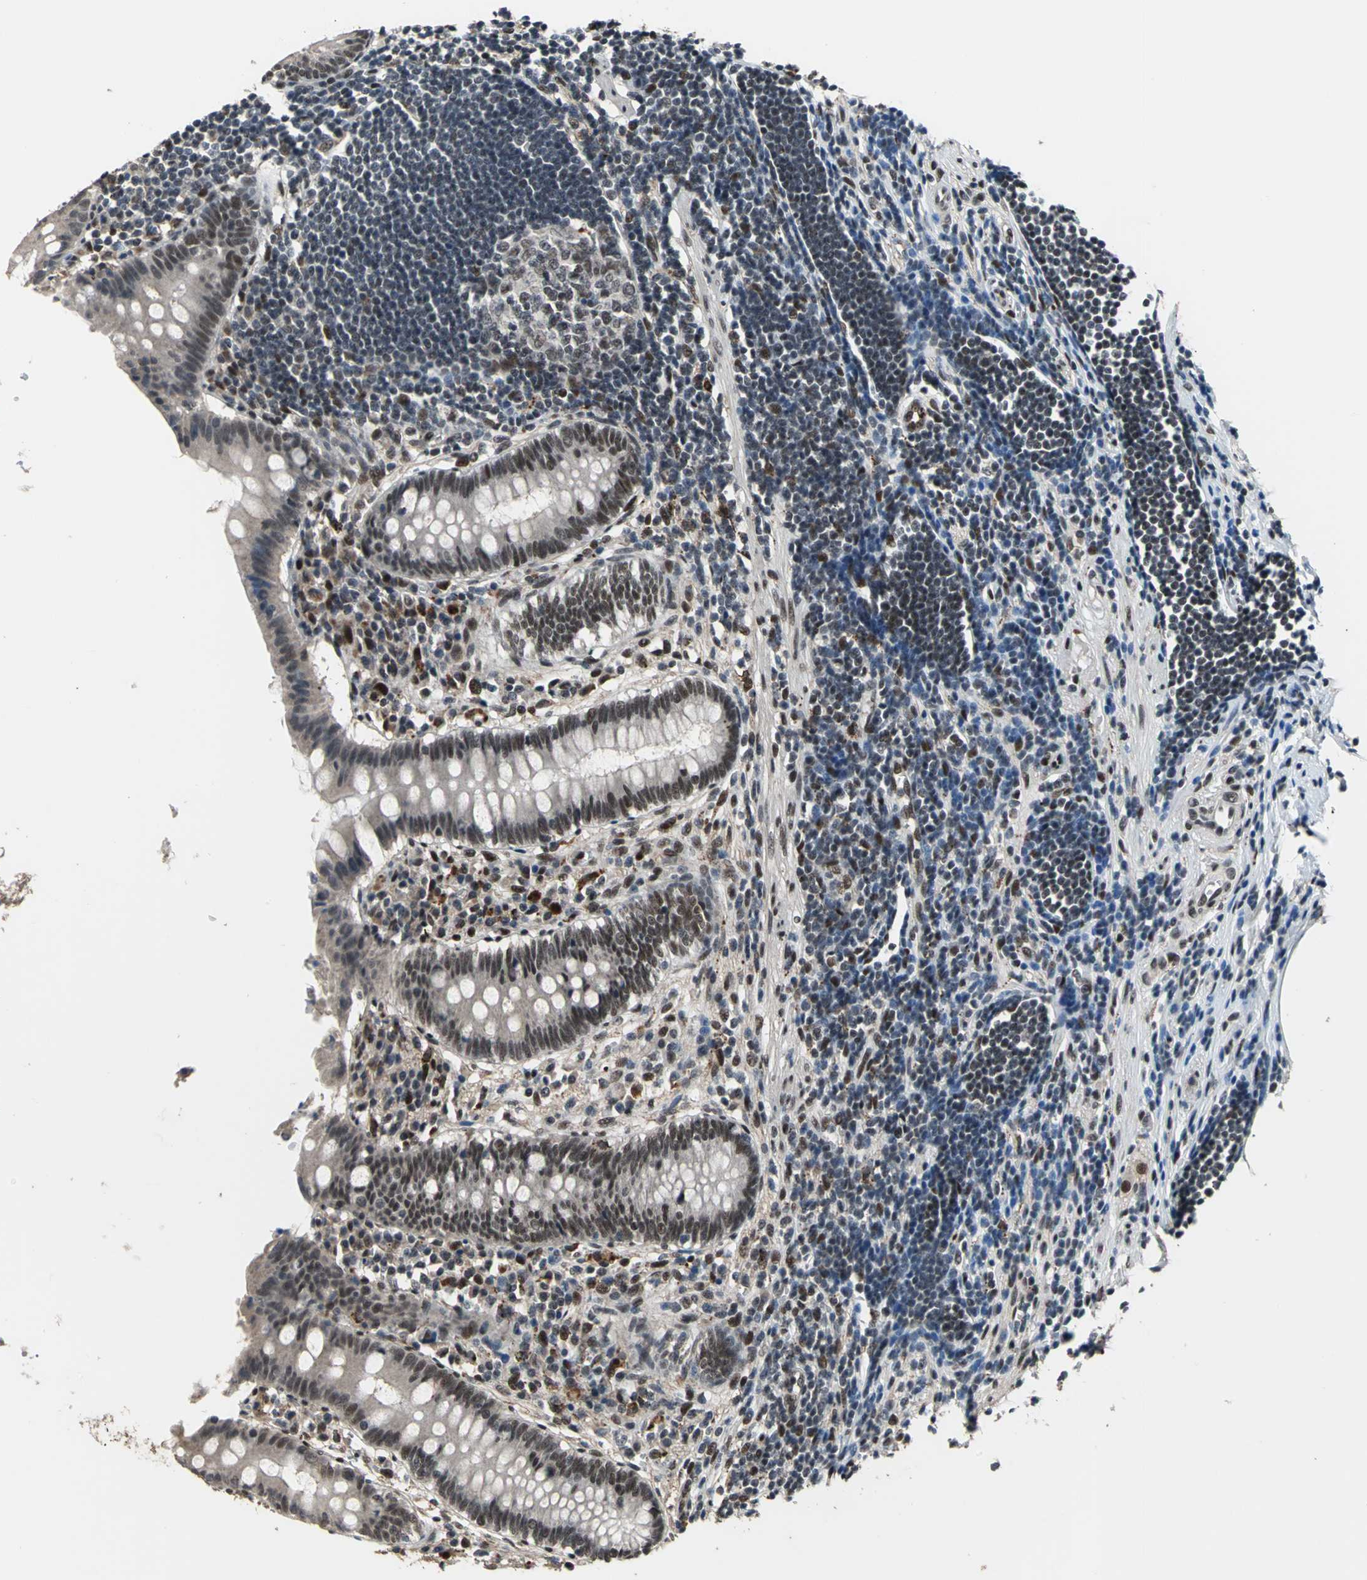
{"staining": {"intensity": "moderate", "quantity": ">75%", "location": "nuclear"}, "tissue": "appendix", "cell_type": "Glandular cells", "image_type": "normal", "snomed": [{"axis": "morphology", "description": "Normal tissue, NOS"}, {"axis": "topography", "description": "Appendix"}], "caption": "The immunohistochemical stain highlights moderate nuclear positivity in glandular cells of unremarkable appendix. (DAB IHC, brown staining for protein, blue staining for nuclei).", "gene": "ELF2", "patient": {"sex": "female", "age": 50}}